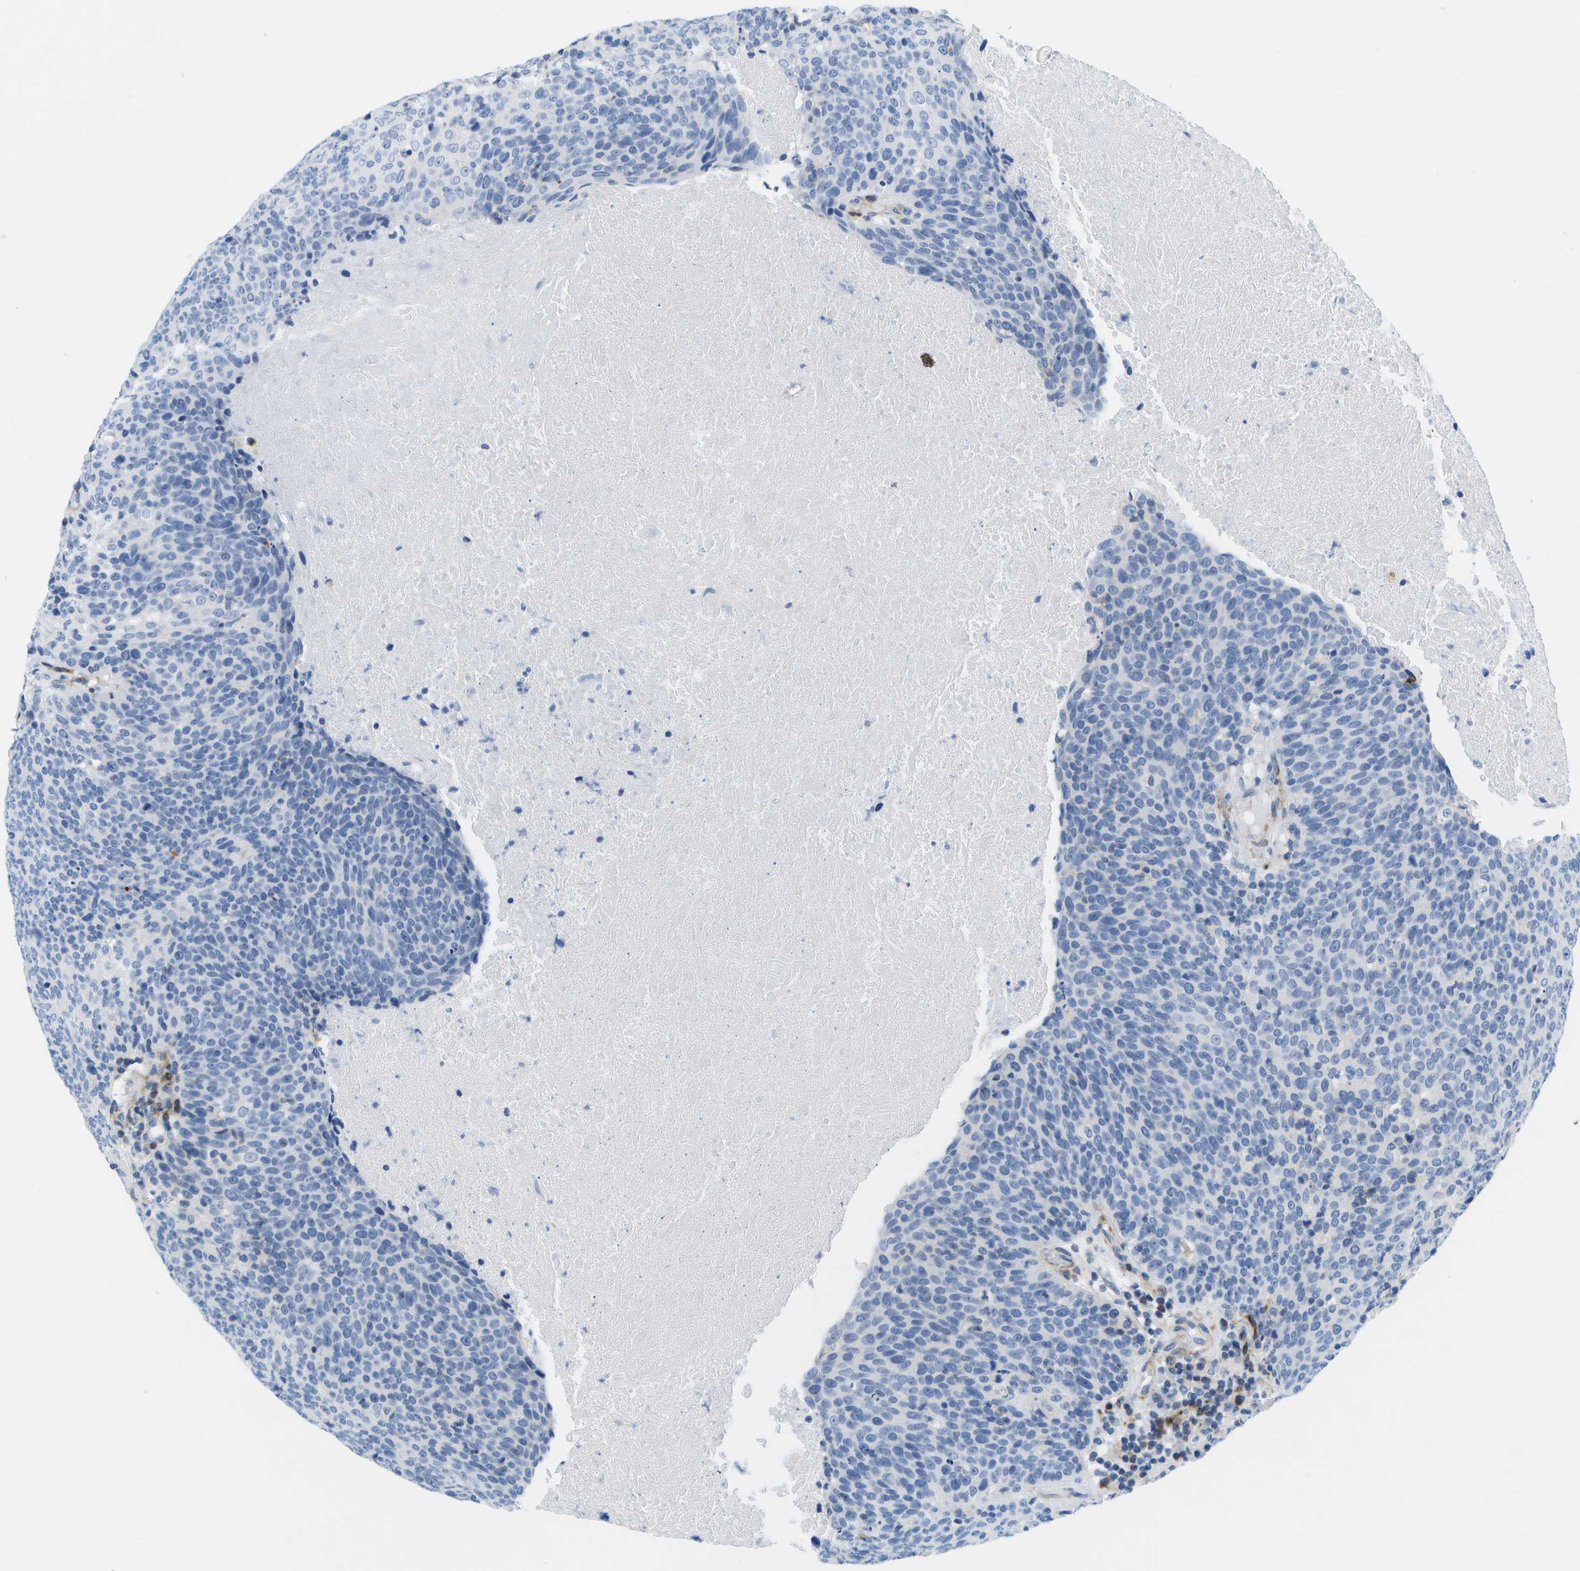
{"staining": {"intensity": "negative", "quantity": "none", "location": "none"}, "tissue": "head and neck cancer", "cell_type": "Tumor cells", "image_type": "cancer", "snomed": [{"axis": "morphology", "description": "Squamous cell carcinoma, NOS"}, {"axis": "morphology", "description": "Squamous cell carcinoma, metastatic, NOS"}, {"axis": "topography", "description": "Lymph node"}, {"axis": "topography", "description": "Head-Neck"}], "caption": "High magnification brightfield microscopy of head and neck cancer stained with DAB (brown) and counterstained with hematoxylin (blue): tumor cells show no significant positivity. (Immunohistochemistry, brightfield microscopy, high magnification).", "gene": "ADGRG6", "patient": {"sex": "male", "age": 62}}